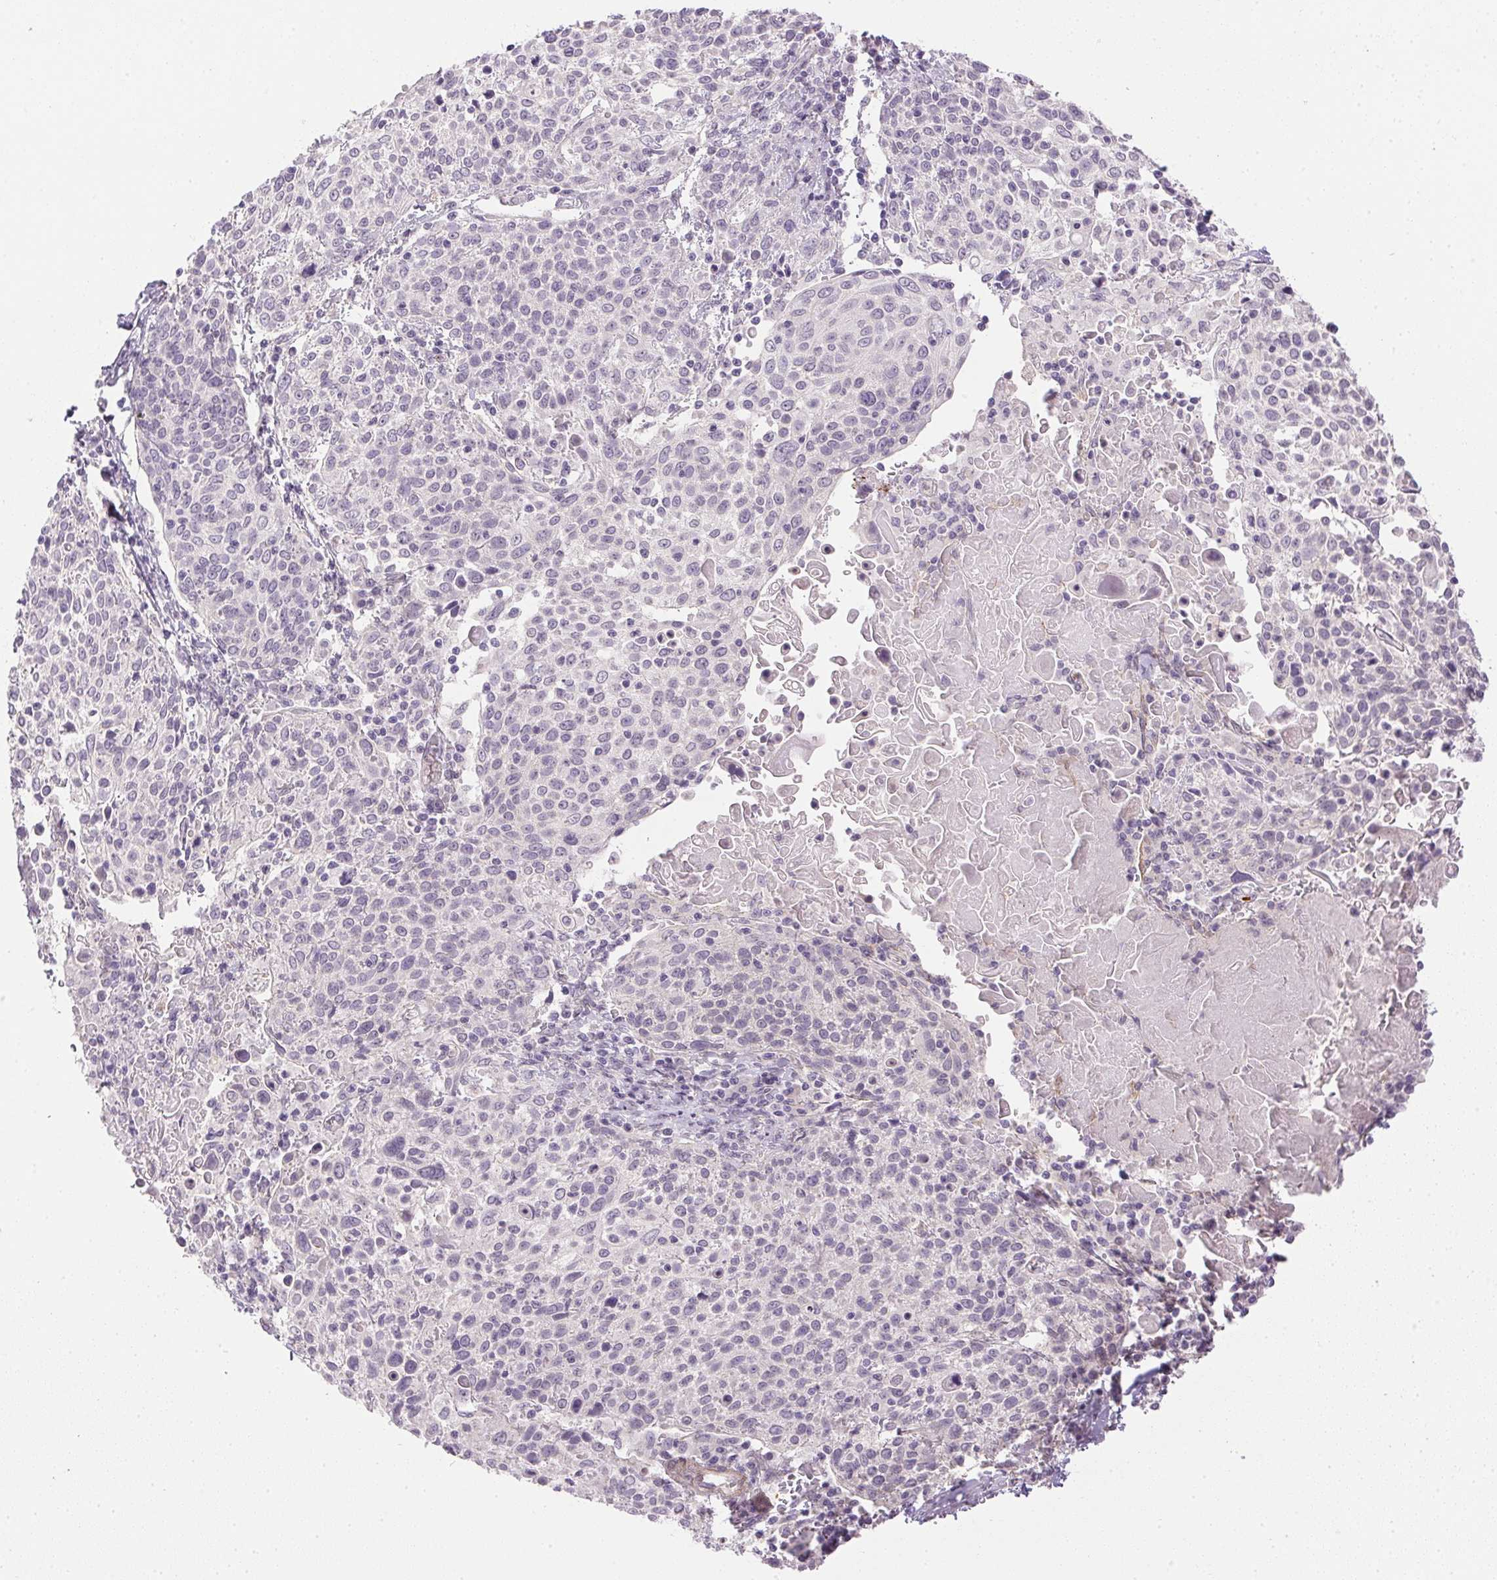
{"staining": {"intensity": "negative", "quantity": "none", "location": "none"}, "tissue": "cervical cancer", "cell_type": "Tumor cells", "image_type": "cancer", "snomed": [{"axis": "morphology", "description": "Squamous cell carcinoma, NOS"}, {"axis": "topography", "description": "Cervix"}], "caption": "Cervical cancer was stained to show a protein in brown. There is no significant positivity in tumor cells.", "gene": "PRL", "patient": {"sex": "female", "age": 61}}